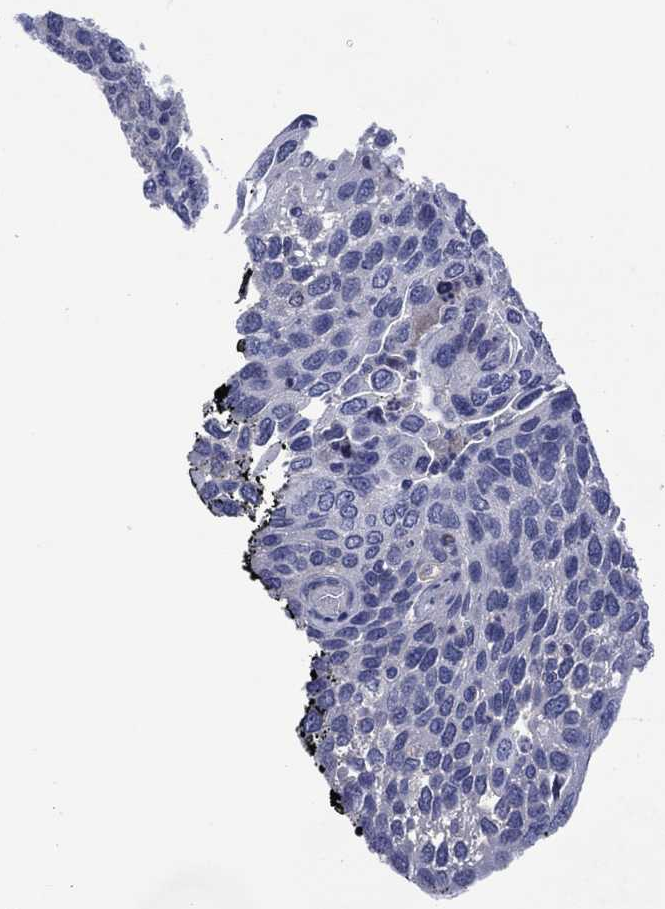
{"staining": {"intensity": "negative", "quantity": "none", "location": "none"}, "tissue": "cervical cancer", "cell_type": "Tumor cells", "image_type": "cancer", "snomed": [{"axis": "morphology", "description": "Squamous cell carcinoma, NOS"}, {"axis": "topography", "description": "Cervix"}], "caption": "Immunohistochemistry micrograph of neoplastic tissue: squamous cell carcinoma (cervical) stained with DAB displays no significant protein positivity in tumor cells.", "gene": "USP26", "patient": {"sex": "female", "age": 54}}